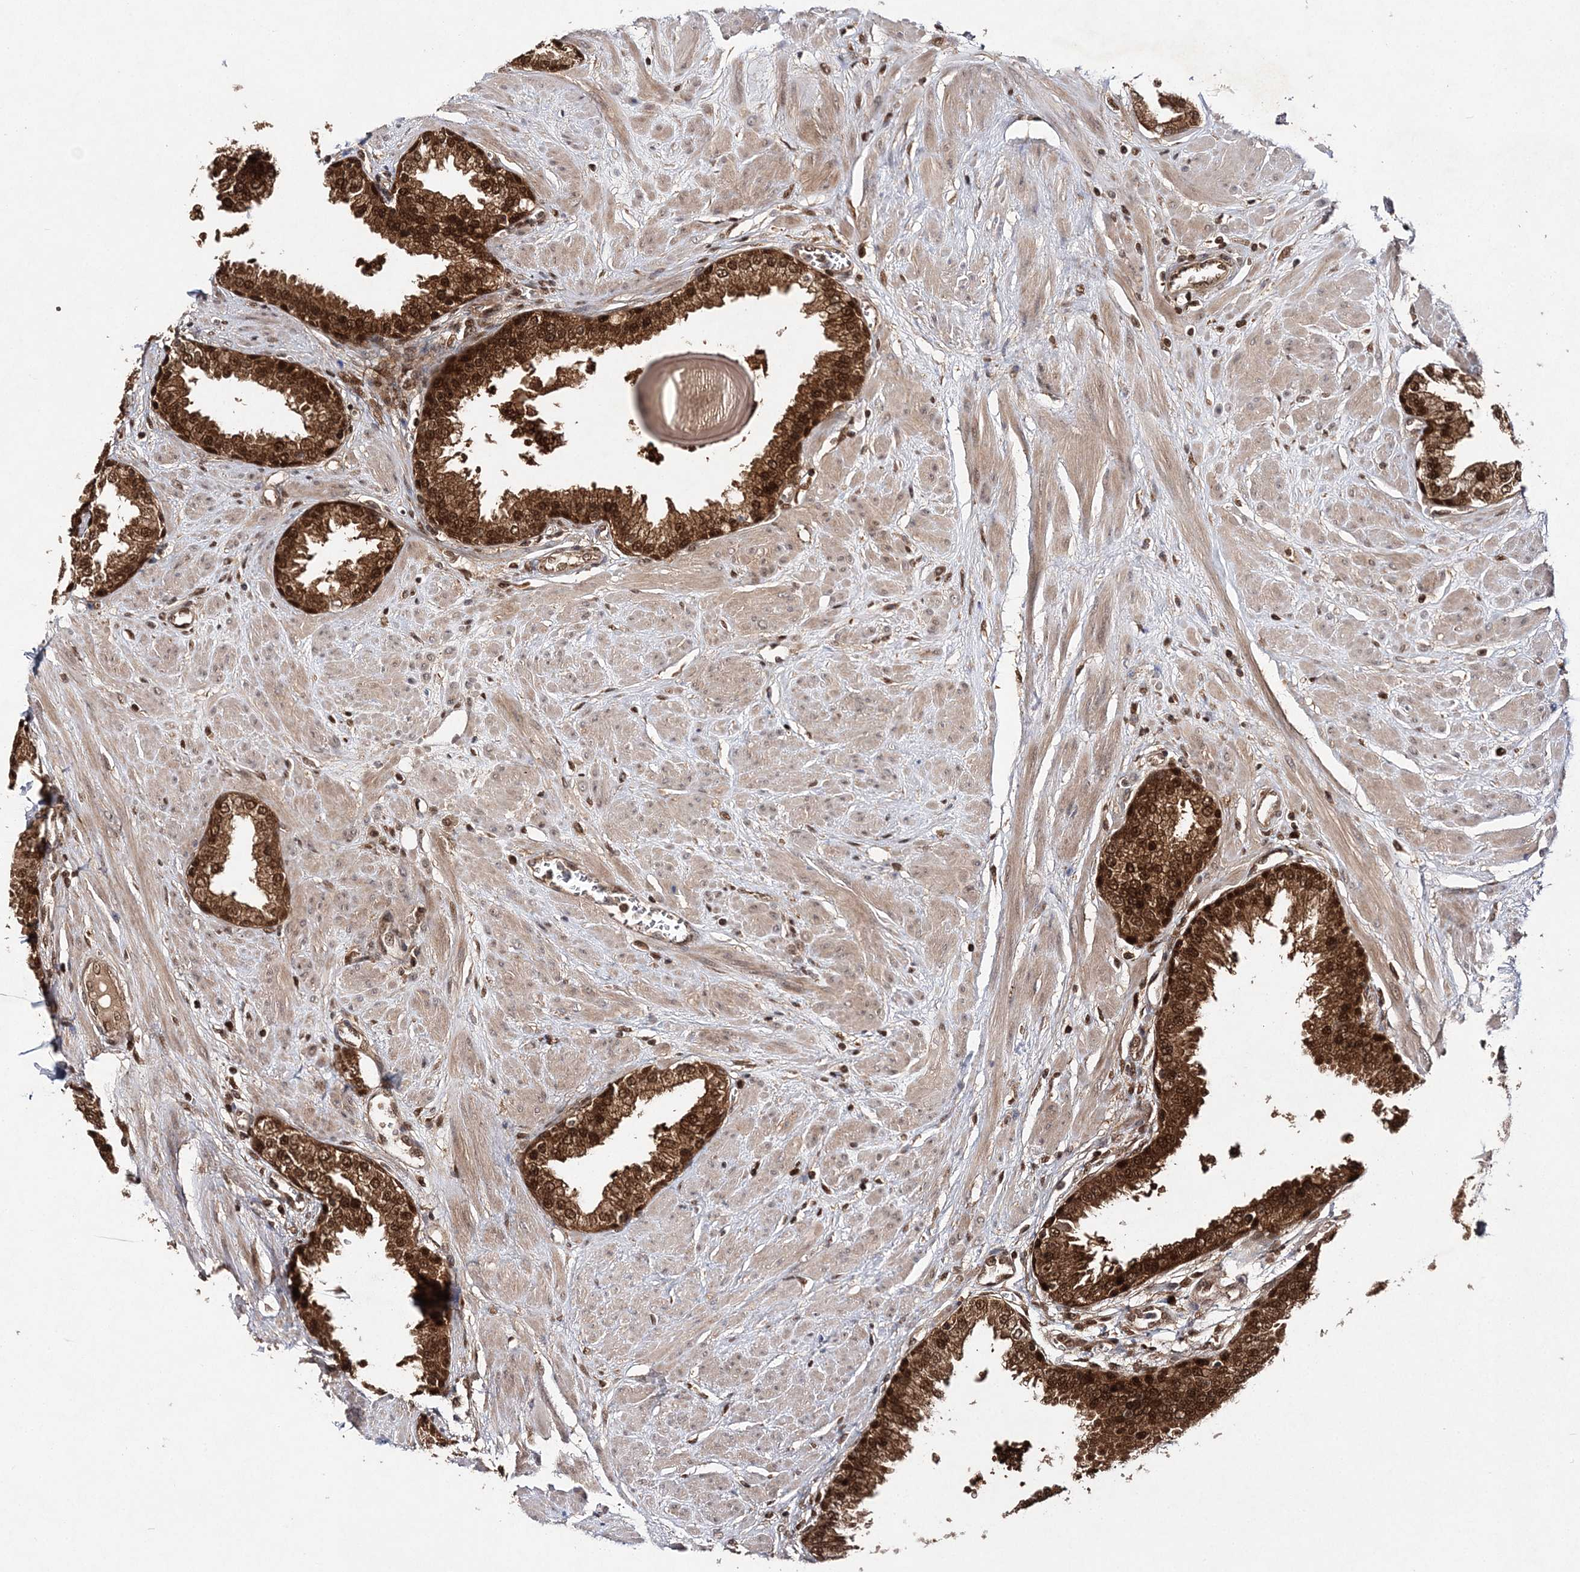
{"staining": {"intensity": "strong", "quantity": ">75%", "location": "cytoplasmic/membranous,nuclear"}, "tissue": "prostate", "cell_type": "Glandular cells", "image_type": "normal", "snomed": [{"axis": "morphology", "description": "Normal tissue, NOS"}, {"axis": "topography", "description": "Prostate"}], "caption": "This histopathology image demonstrates immunohistochemistry (IHC) staining of normal prostate, with high strong cytoplasmic/membranous,nuclear expression in about >75% of glandular cells.", "gene": "NIF3L1", "patient": {"sex": "male", "age": 51}}